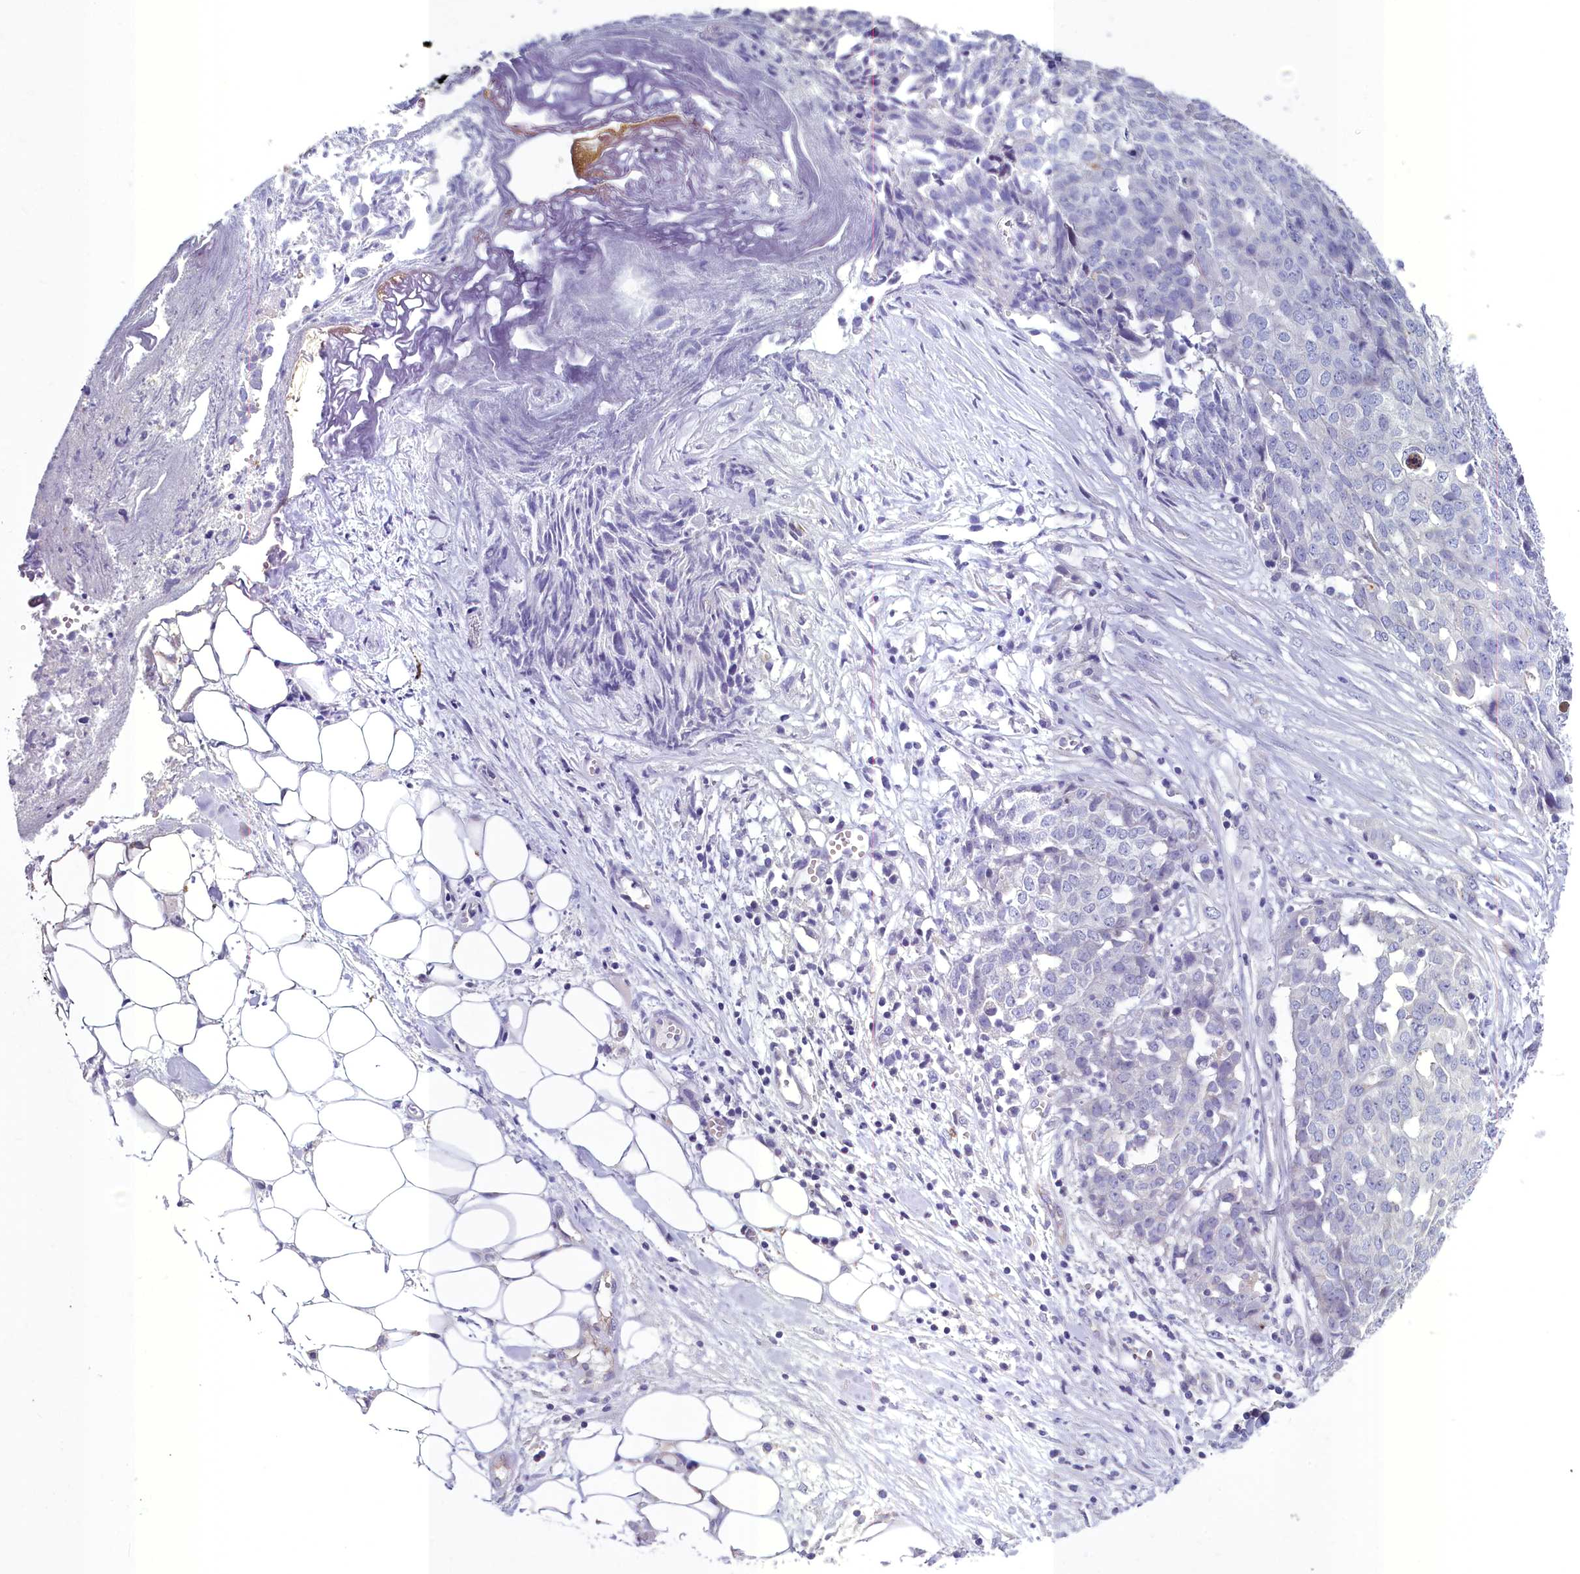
{"staining": {"intensity": "negative", "quantity": "none", "location": "none"}, "tissue": "ovarian cancer", "cell_type": "Tumor cells", "image_type": "cancer", "snomed": [{"axis": "morphology", "description": "Cystadenocarcinoma, serous, NOS"}, {"axis": "topography", "description": "Soft tissue"}, {"axis": "topography", "description": "Ovary"}], "caption": "The immunohistochemistry (IHC) photomicrograph has no significant staining in tumor cells of ovarian serous cystadenocarcinoma tissue.", "gene": "INSC", "patient": {"sex": "female", "age": 57}}